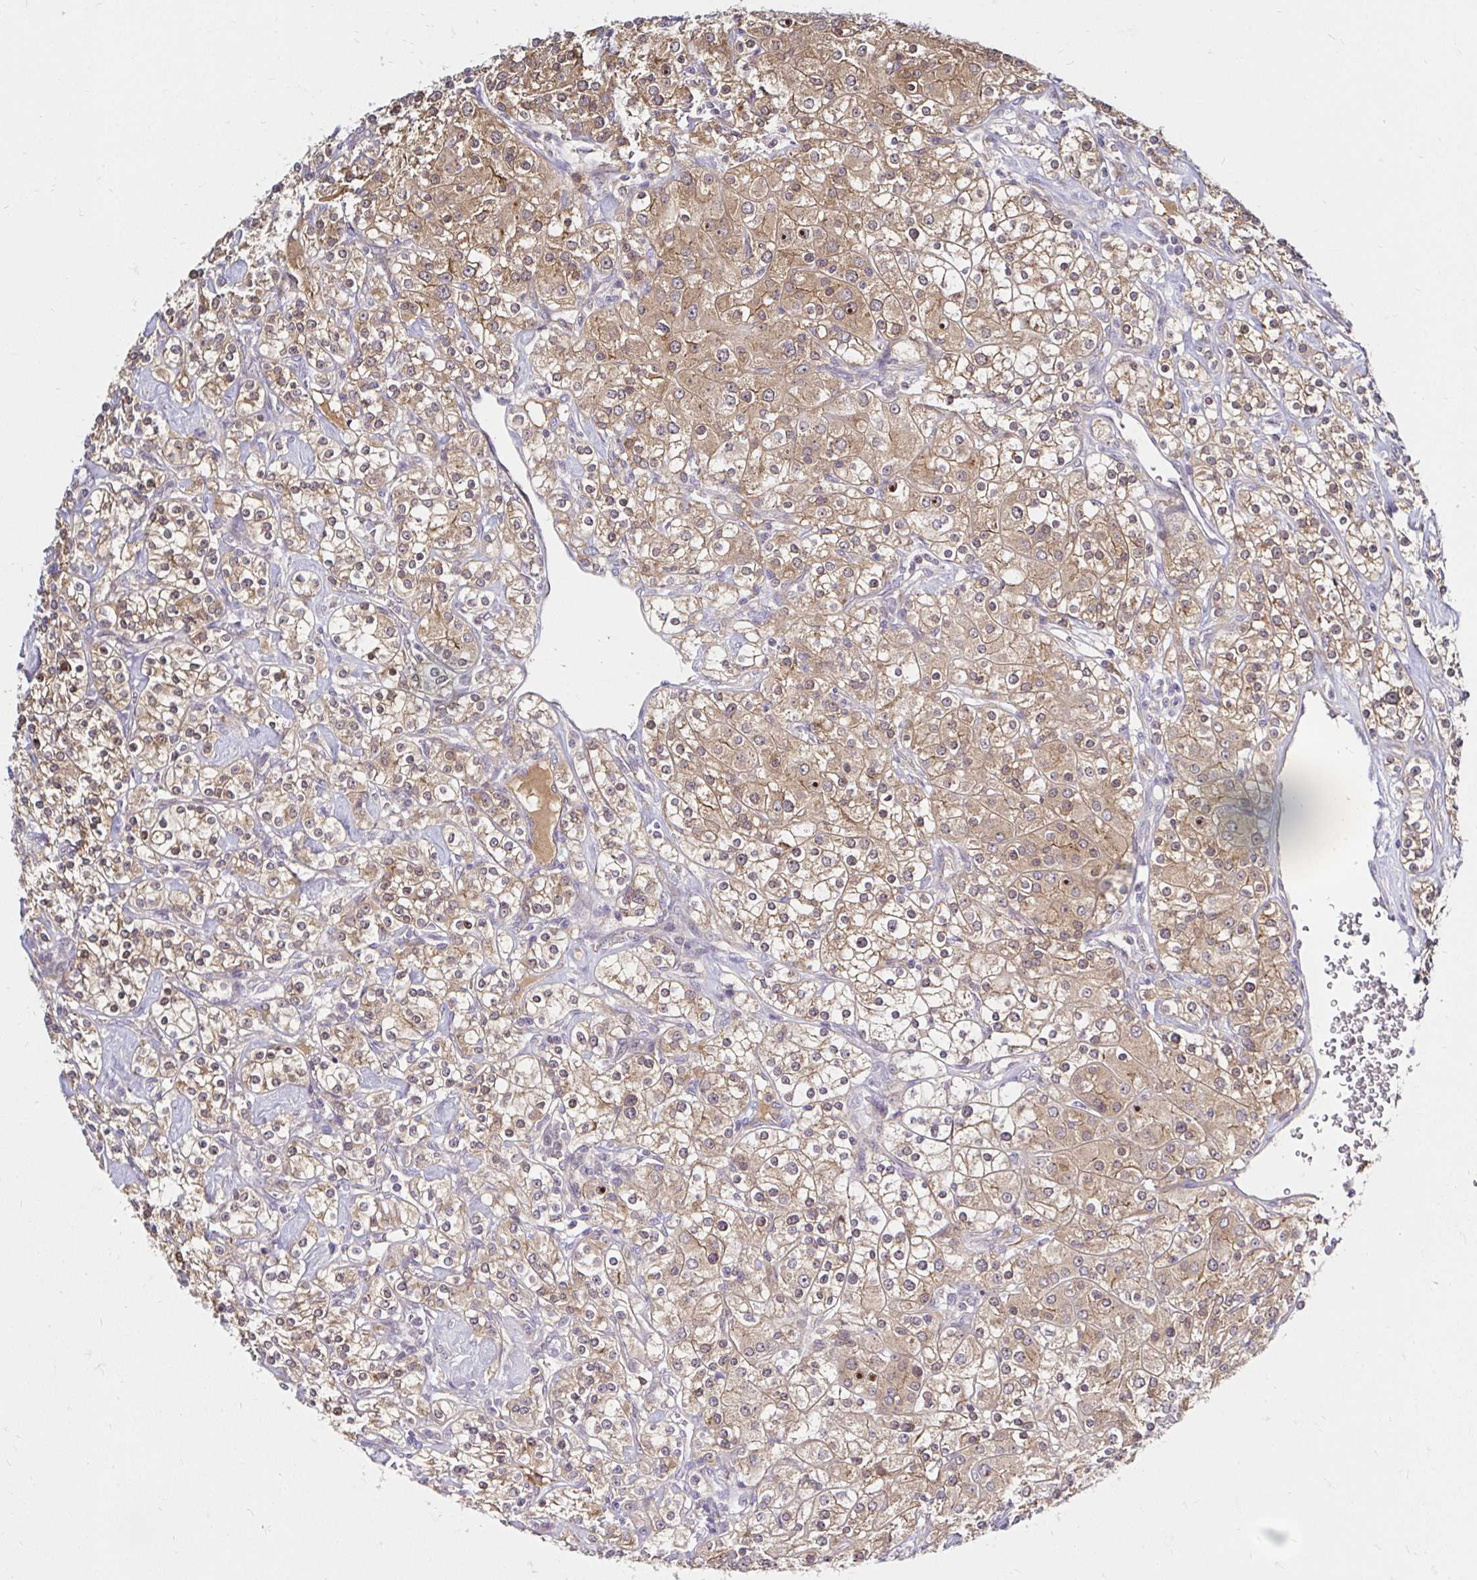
{"staining": {"intensity": "weak", "quantity": ">75%", "location": "cytoplasmic/membranous"}, "tissue": "renal cancer", "cell_type": "Tumor cells", "image_type": "cancer", "snomed": [{"axis": "morphology", "description": "Adenocarcinoma, NOS"}, {"axis": "topography", "description": "Kidney"}], "caption": "Immunohistochemical staining of human adenocarcinoma (renal) demonstrates low levels of weak cytoplasmic/membranous protein positivity in about >75% of tumor cells. (IHC, brightfield microscopy, high magnification).", "gene": "ARHGEF37", "patient": {"sex": "male", "age": 77}}